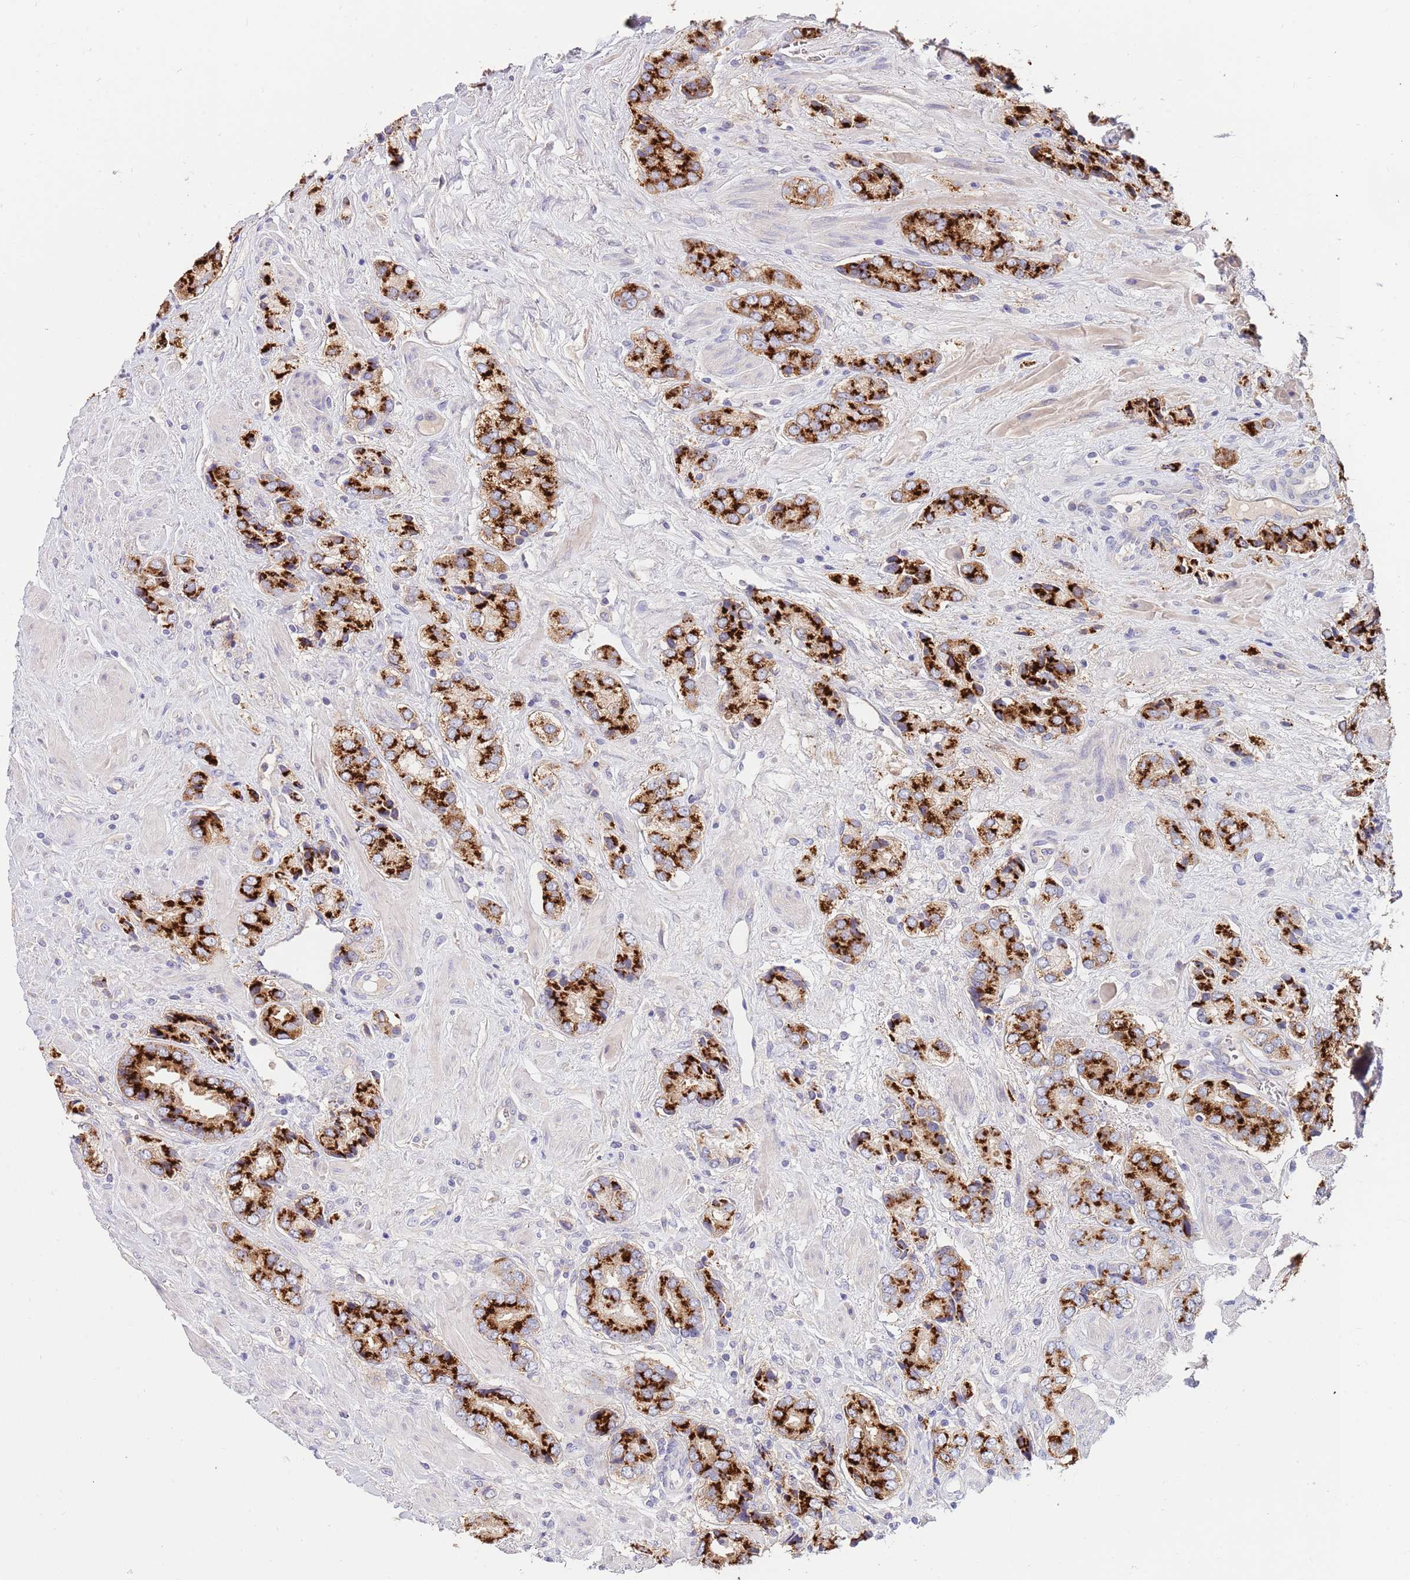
{"staining": {"intensity": "strong", "quantity": ">75%", "location": "cytoplasmic/membranous"}, "tissue": "prostate cancer", "cell_type": "Tumor cells", "image_type": "cancer", "snomed": [{"axis": "morphology", "description": "Adenocarcinoma, High grade"}, {"axis": "topography", "description": "Prostate and seminal vesicle, NOS"}], "caption": "High-grade adenocarcinoma (prostate) stained for a protein shows strong cytoplasmic/membranous positivity in tumor cells.", "gene": "BORCS5", "patient": {"sex": "male", "age": 64}}